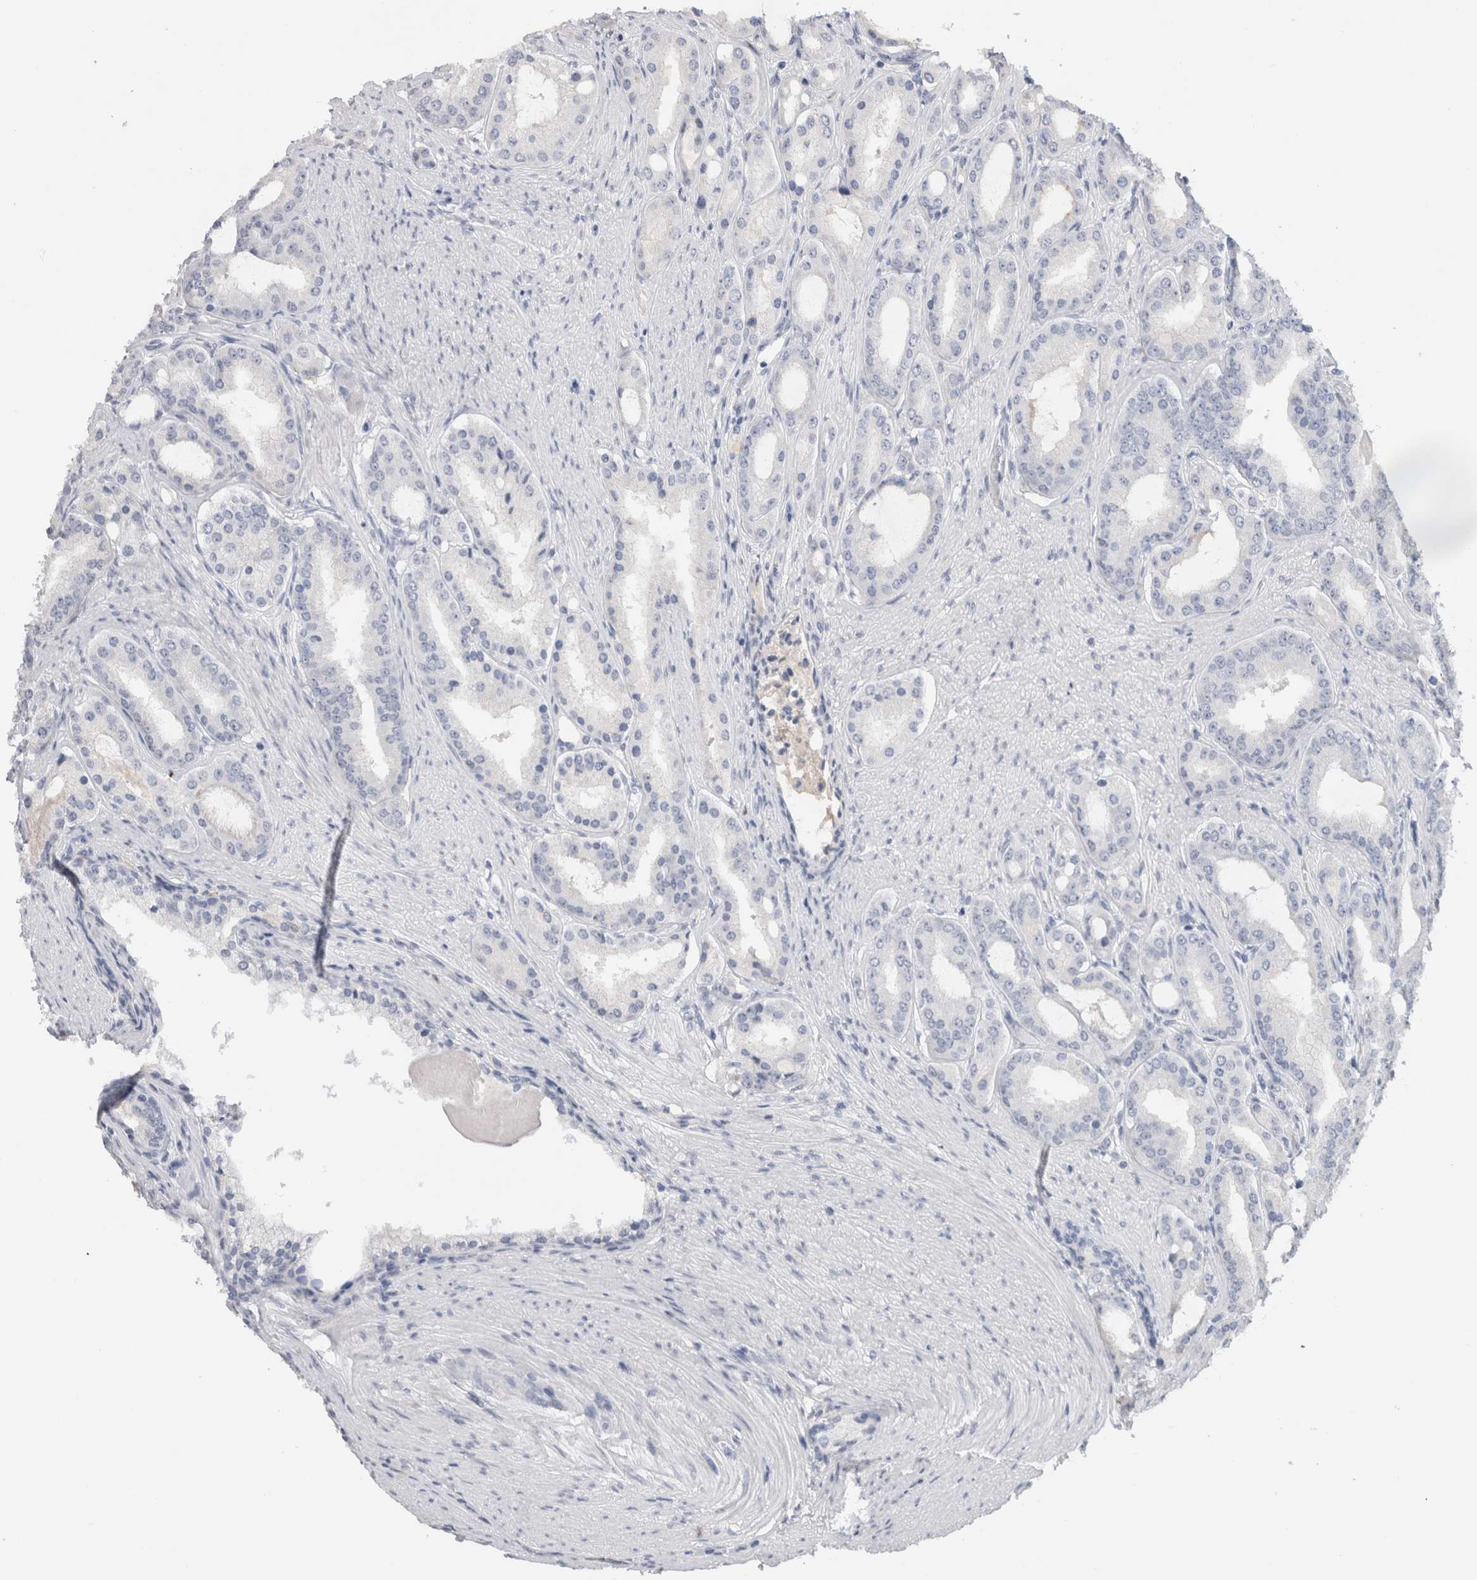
{"staining": {"intensity": "negative", "quantity": "none", "location": "none"}, "tissue": "prostate cancer", "cell_type": "Tumor cells", "image_type": "cancer", "snomed": [{"axis": "morphology", "description": "Adenocarcinoma, High grade"}, {"axis": "topography", "description": "Prostate"}], "caption": "Micrograph shows no significant protein positivity in tumor cells of prostate cancer (high-grade adenocarcinoma).", "gene": "FABP4", "patient": {"sex": "male", "age": 60}}